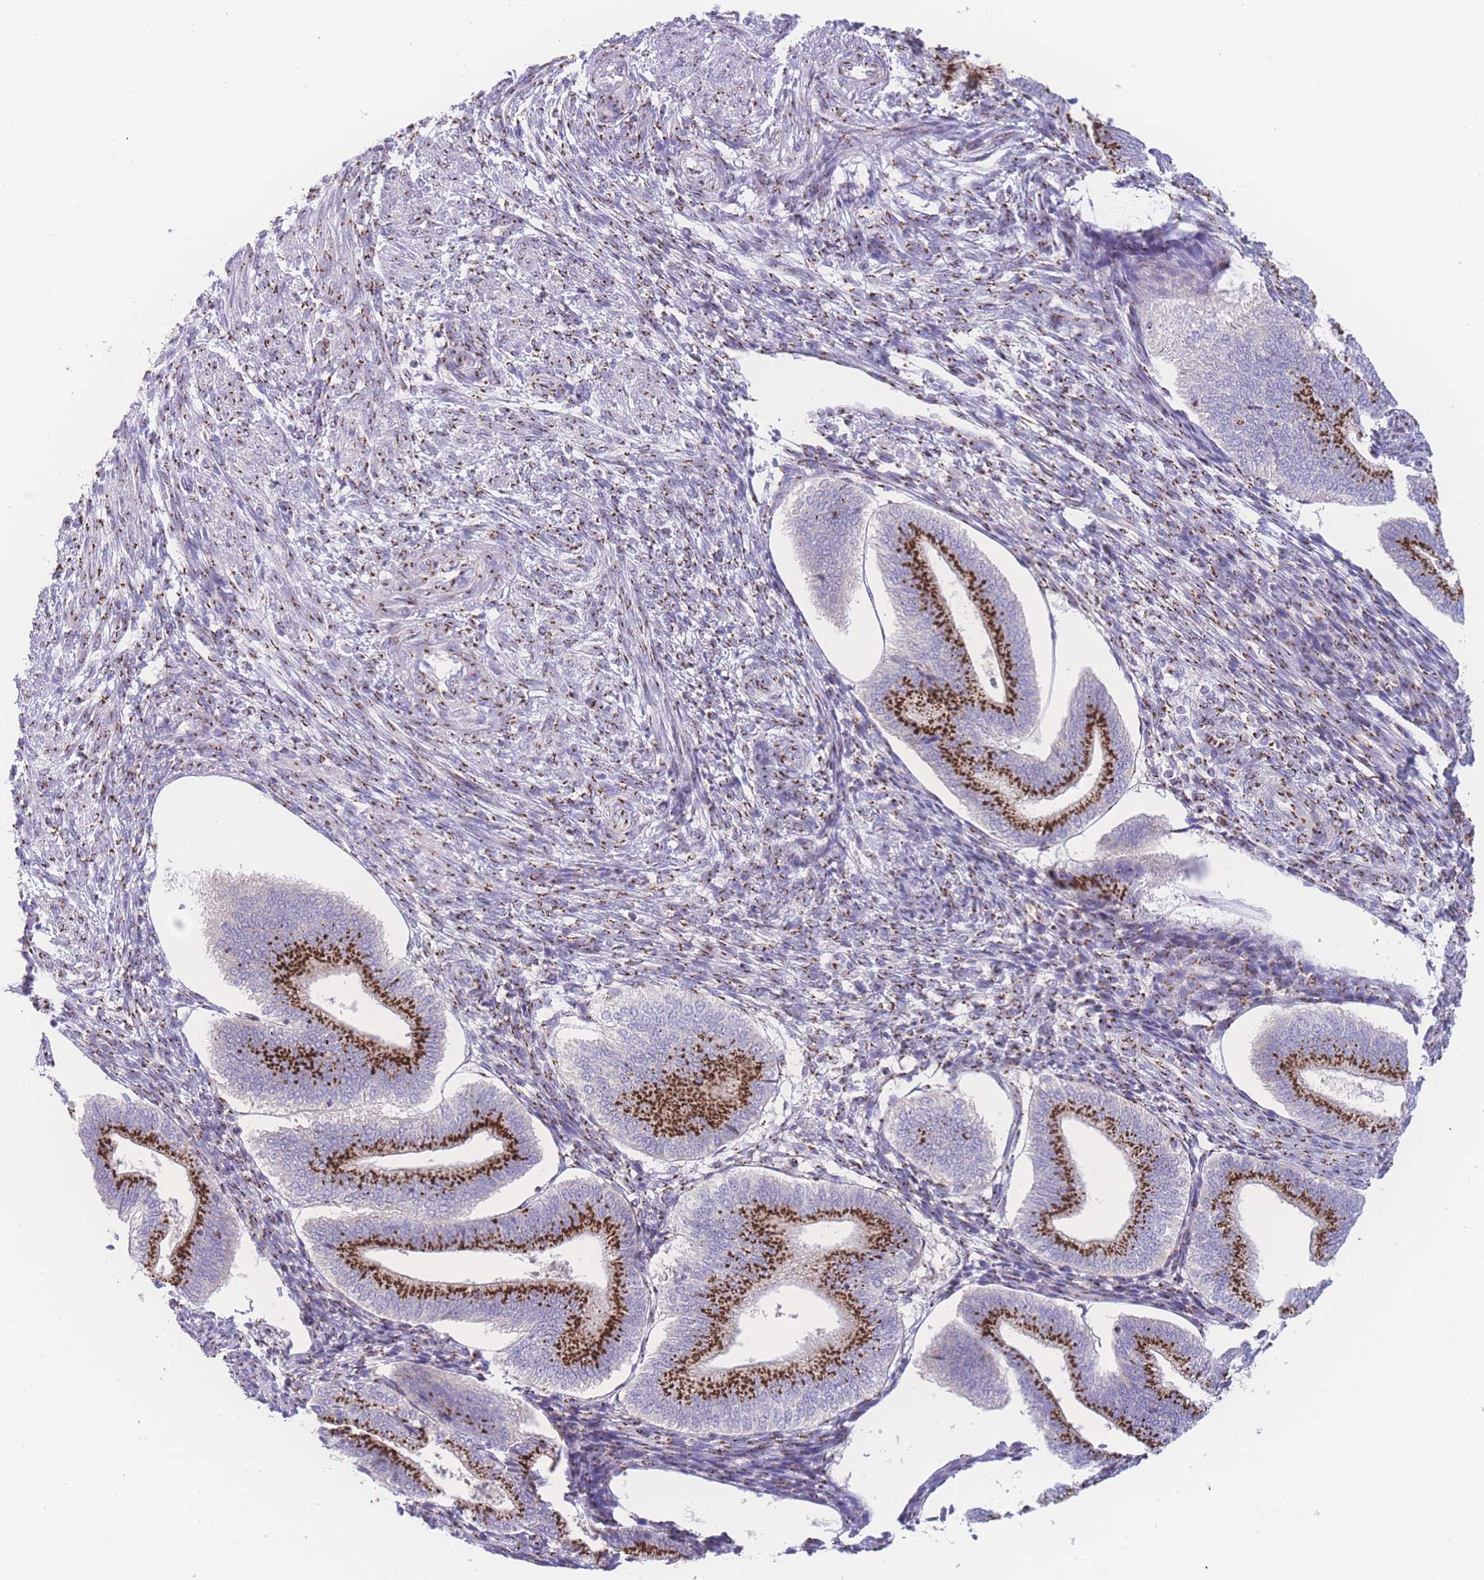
{"staining": {"intensity": "strong", "quantity": ">75%", "location": "cytoplasmic/membranous"}, "tissue": "endometrium", "cell_type": "Cells in endometrial stroma", "image_type": "normal", "snomed": [{"axis": "morphology", "description": "Normal tissue, NOS"}, {"axis": "topography", "description": "Endometrium"}], "caption": "IHC image of benign endometrium: human endometrium stained using IHC displays high levels of strong protein expression localized specifically in the cytoplasmic/membranous of cells in endometrial stroma, appearing as a cytoplasmic/membranous brown color.", "gene": "GOLM2", "patient": {"sex": "female", "age": 34}}